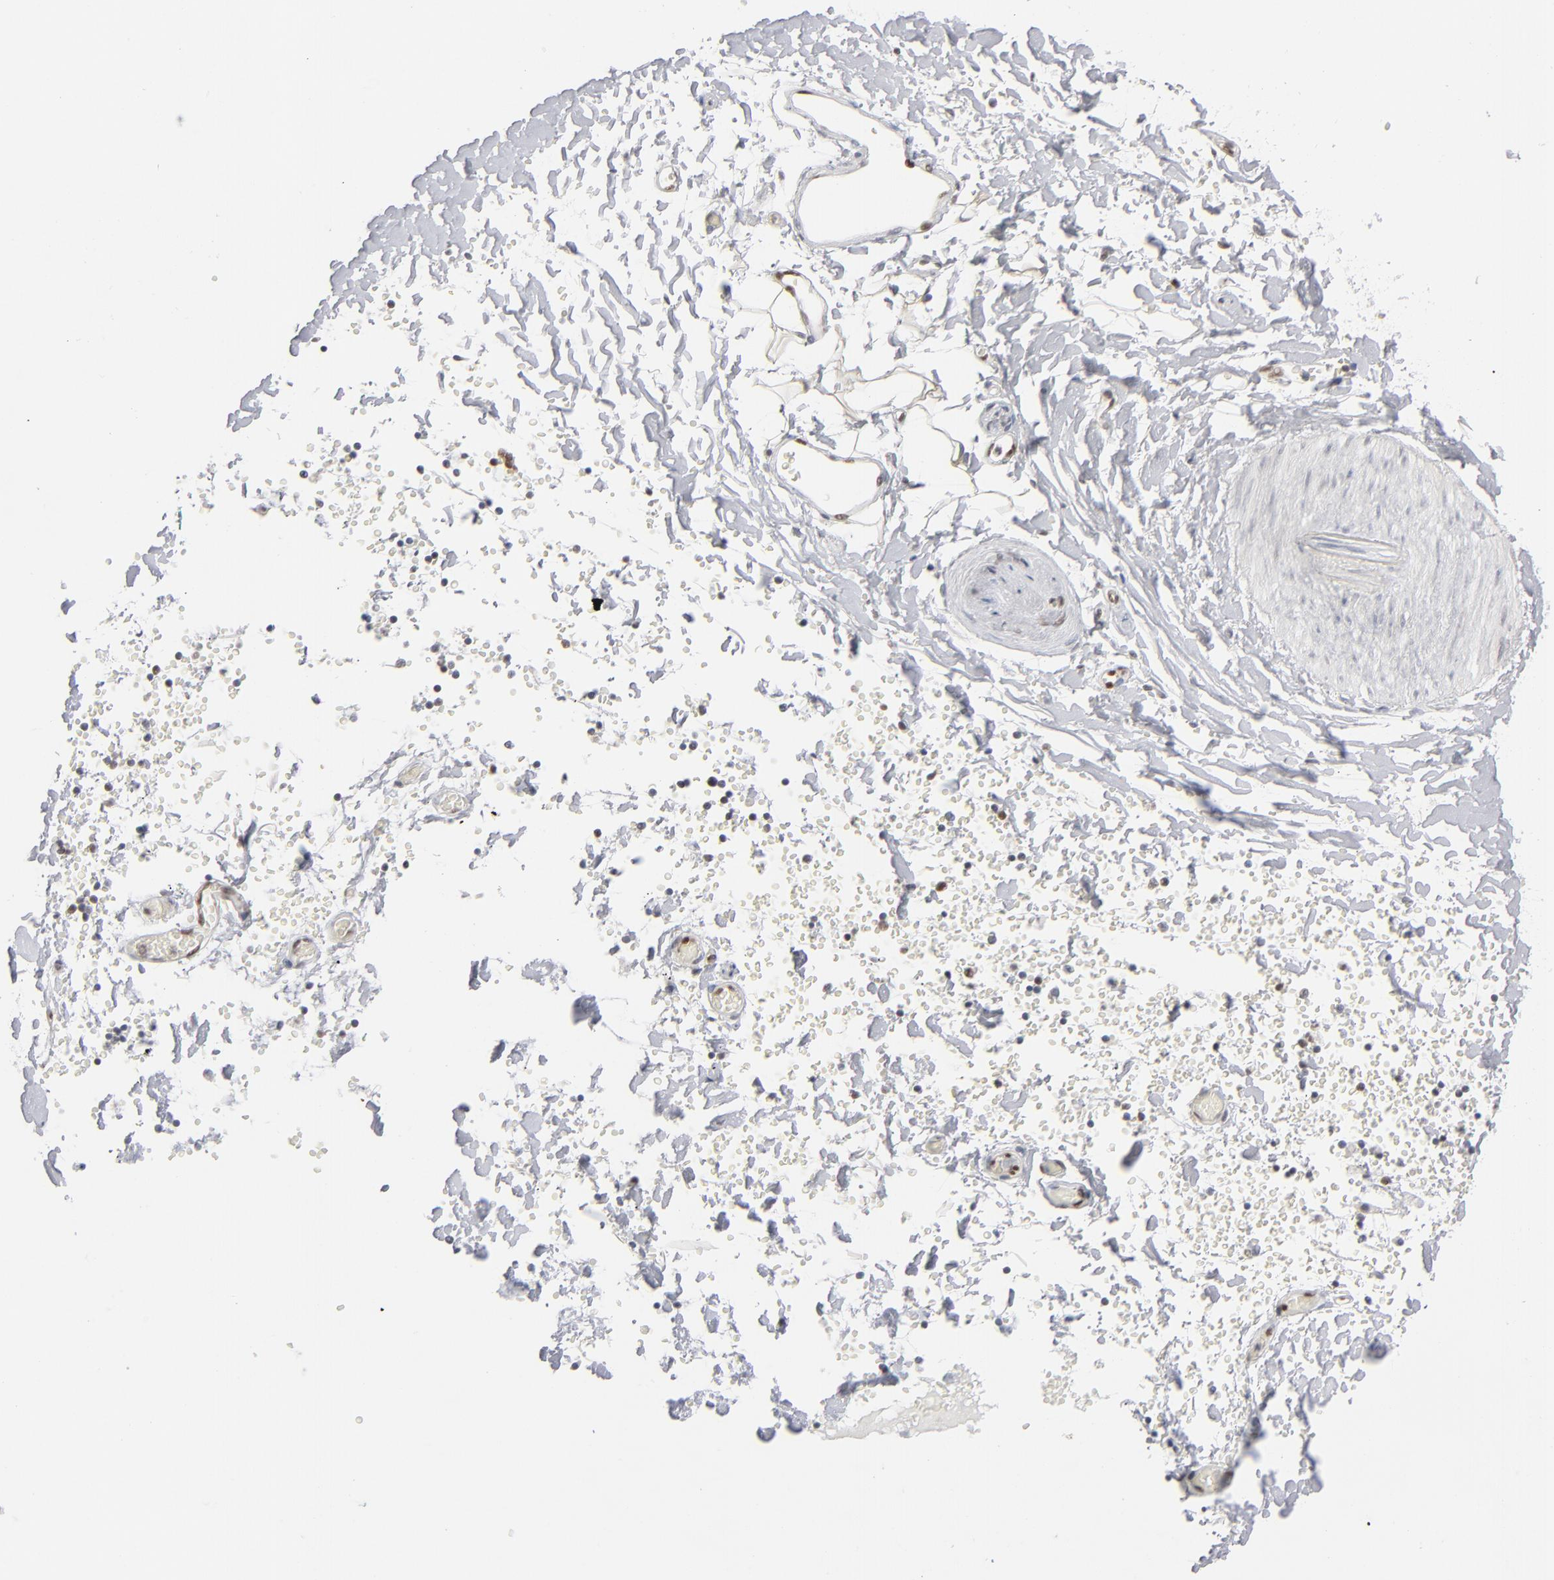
{"staining": {"intensity": "negative", "quantity": "none", "location": "none"}, "tissue": "adipose tissue", "cell_type": "Adipocytes", "image_type": "normal", "snomed": [{"axis": "morphology", "description": "Normal tissue, NOS"}, {"axis": "topography", "description": "Bronchus"}, {"axis": "topography", "description": "Lung"}], "caption": "Adipocytes show no significant protein expression in normal adipose tissue. The staining was performed using DAB (3,3'-diaminobenzidine) to visualize the protein expression in brown, while the nuclei were stained in blue with hematoxylin (Magnification: 20x).", "gene": "IRF9", "patient": {"sex": "female", "age": 56}}